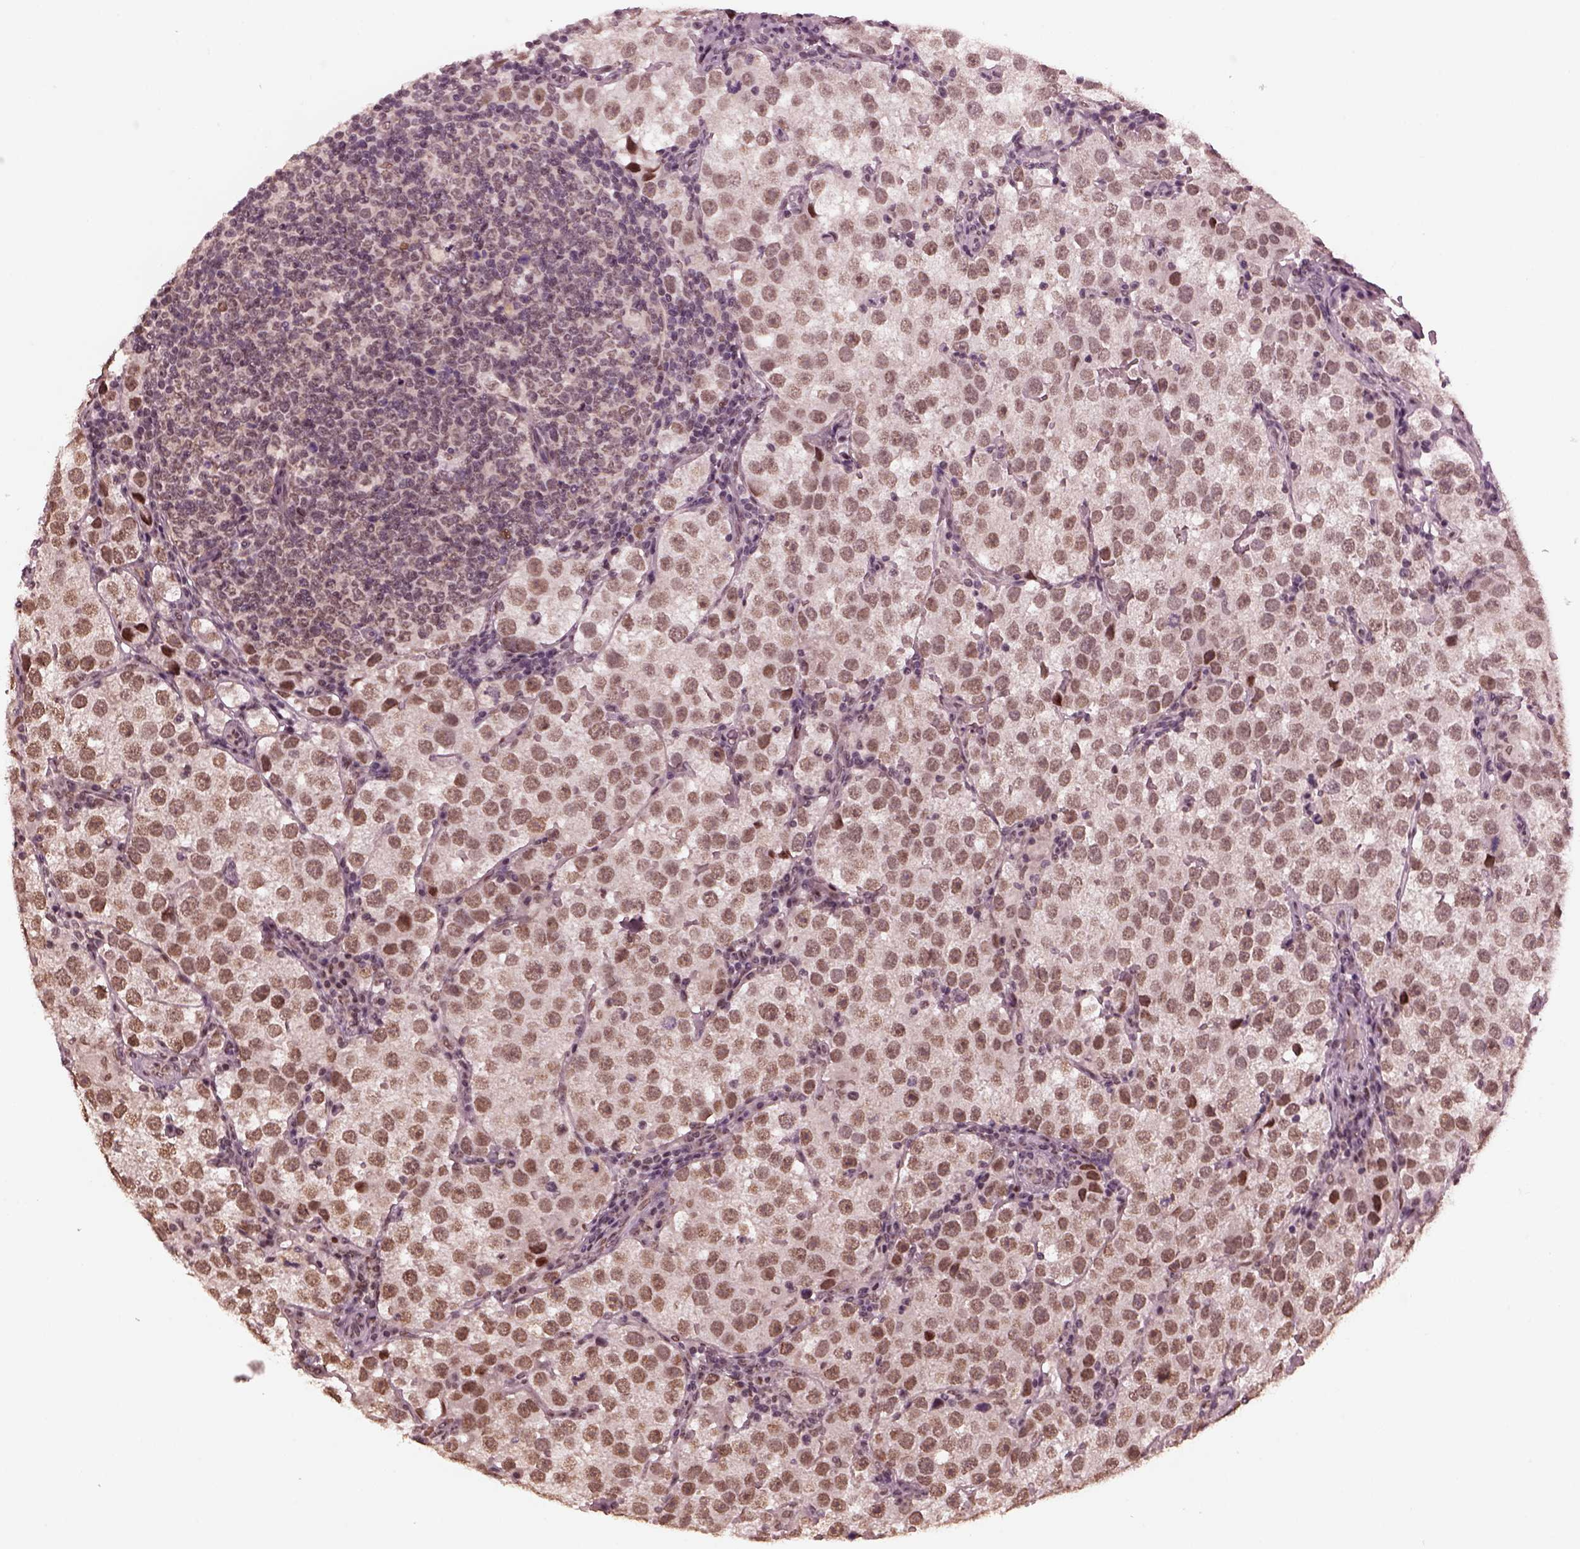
{"staining": {"intensity": "moderate", "quantity": "25%-75%", "location": "nuclear"}, "tissue": "testis cancer", "cell_type": "Tumor cells", "image_type": "cancer", "snomed": [{"axis": "morphology", "description": "Seminoma, NOS"}, {"axis": "topography", "description": "Testis"}], "caption": "The histopathology image exhibits a brown stain indicating the presence of a protein in the nuclear of tumor cells in testis cancer (seminoma).", "gene": "NAP1L5", "patient": {"sex": "male", "age": 37}}